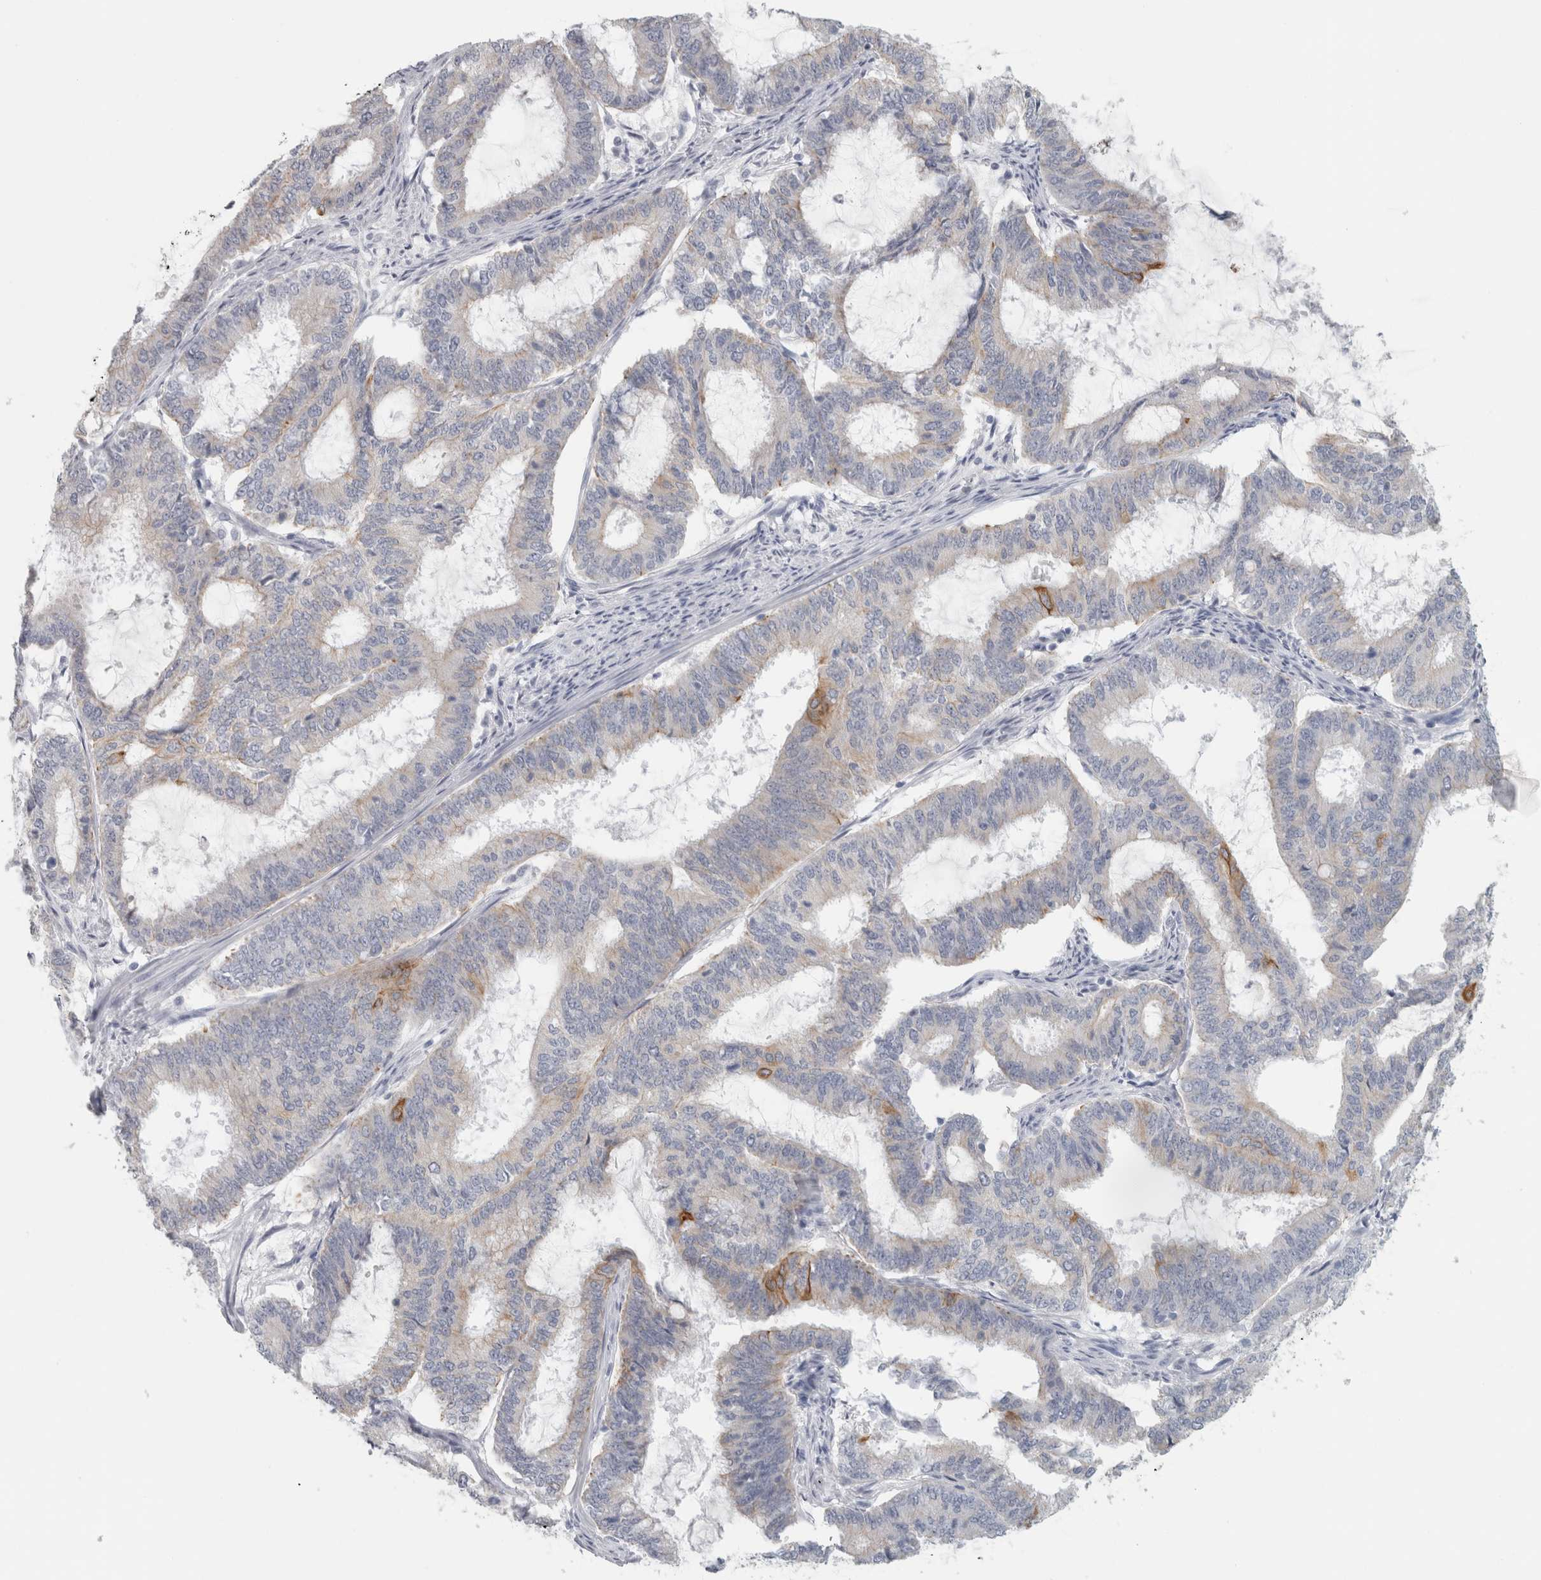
{"staining": {"intensity": "moderate", "quantity": "<25%", "location": "cytoplasmic/membranous"}, "tissue": "endometrial cancer", "cell_type": "Tumor cells", "image_type": "cancer", "snomed": [{"axis": "morphology", "description": "Adenocarcinoma, NOS"}, {"axis": "topography", "description": "Endometrium"}], "caption": "Immunohistochemistry (IHC) photomicrograph of human adenocarcinoma (endometrial) stained for a protein (brown), which shows low levels of moderate cytoplasmic/membranous expression in approximately <25% of tumor cells.", "gene": "SLC28A3", "patient": {"sex": "female", "age": 51}}